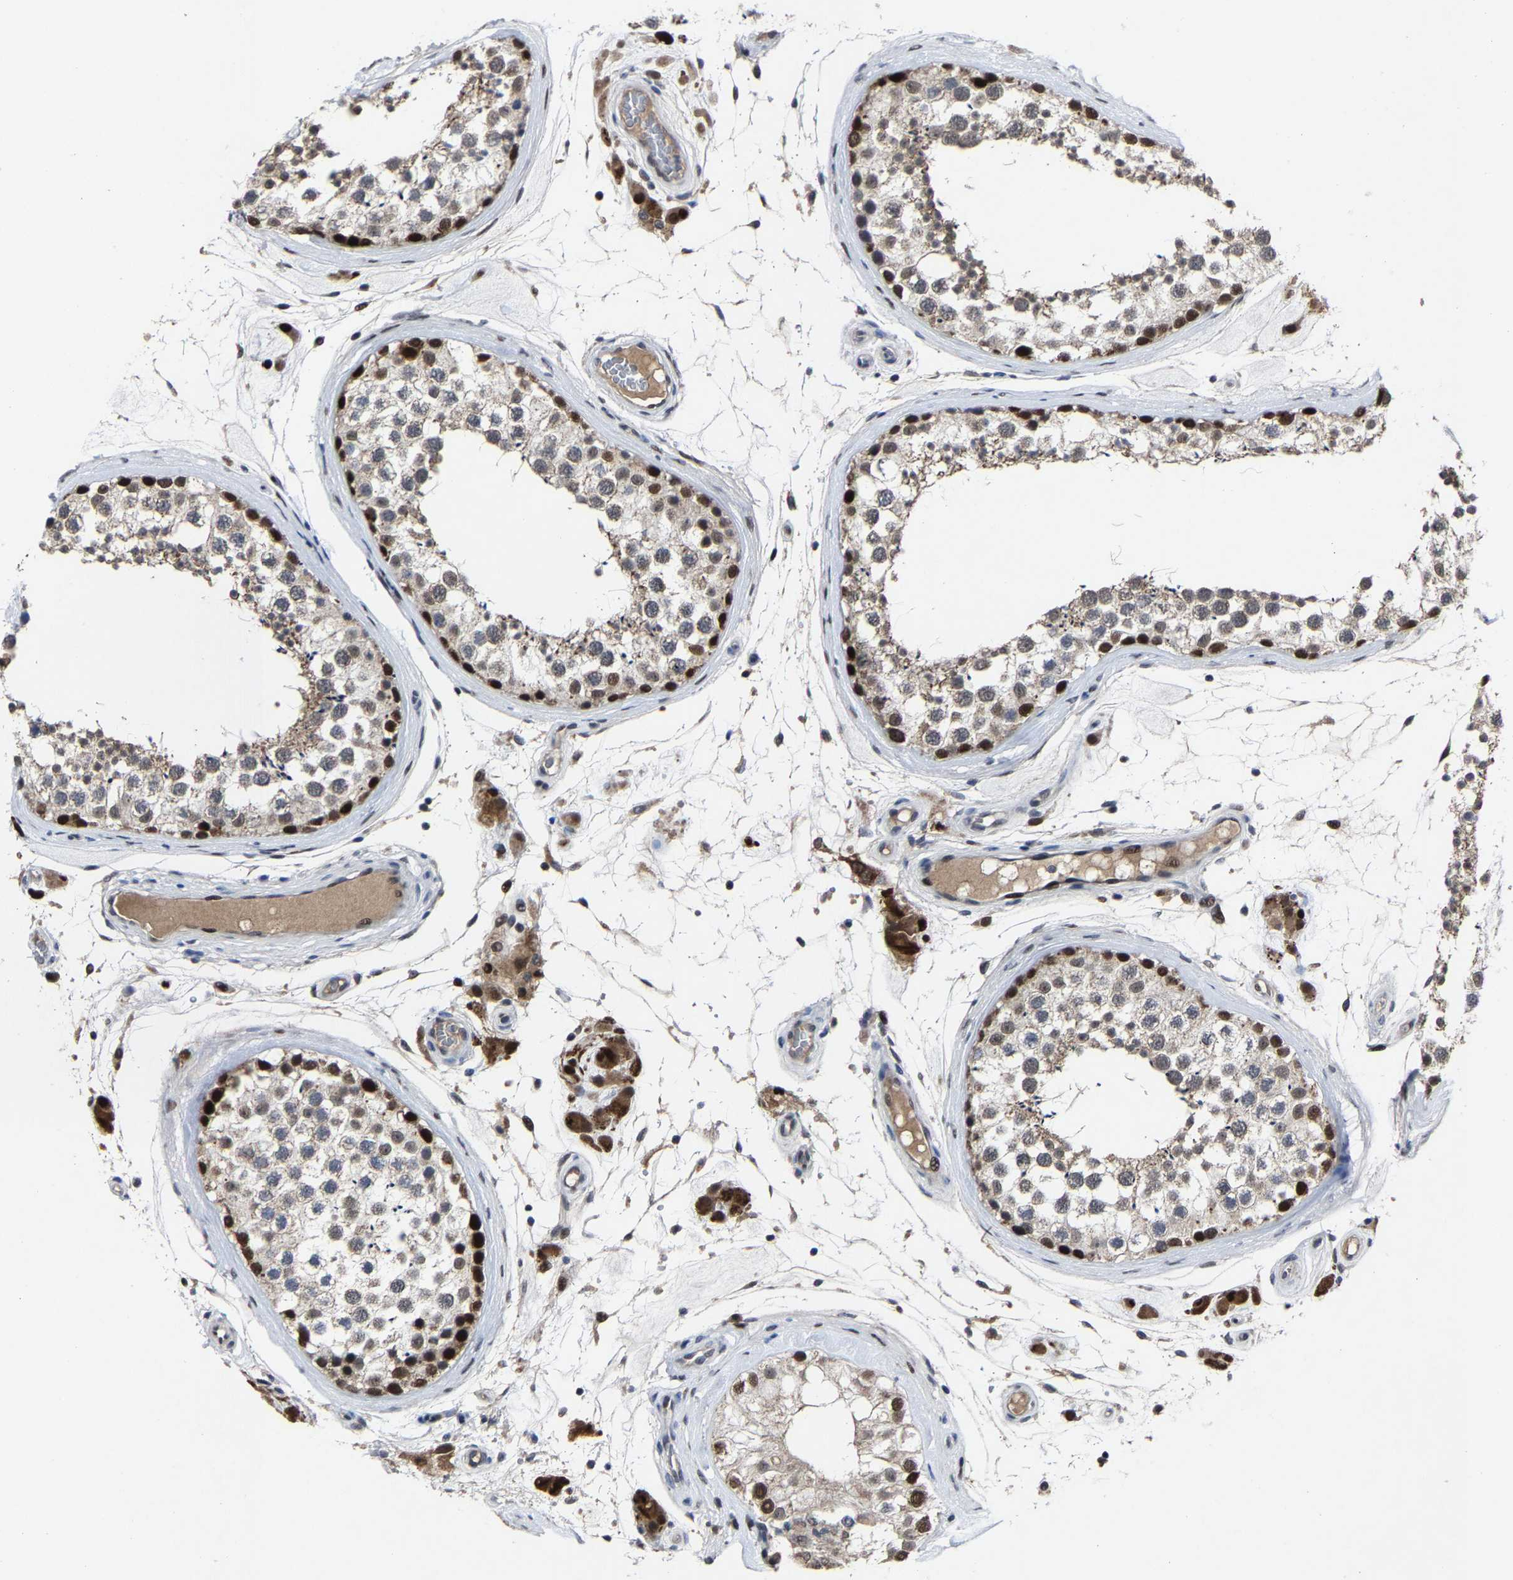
{"staining": {"intensity": "strong", "quantity": "<25%", "location": "cytoplasmic/membranous,nuclear"}, "tissue": "testis", "cell_type": "Cells in seminiferous ducts", "image_type": "normal", "snomed": [{"axis": "morphology", "description": "Normal tissue, NOS"}, {"axis": "topography", "description": "Testis"}], "caption": "DAB (3,3'-diaminobenzidine) immunohistochemical staining of normal testis reveals strong cytoplasmic/membranous,nuclear protein expression in approximately <25% of cells in seminiferous ducts.", "gene": "LSM8", "patient": {"sex": "male", "age": 46}}